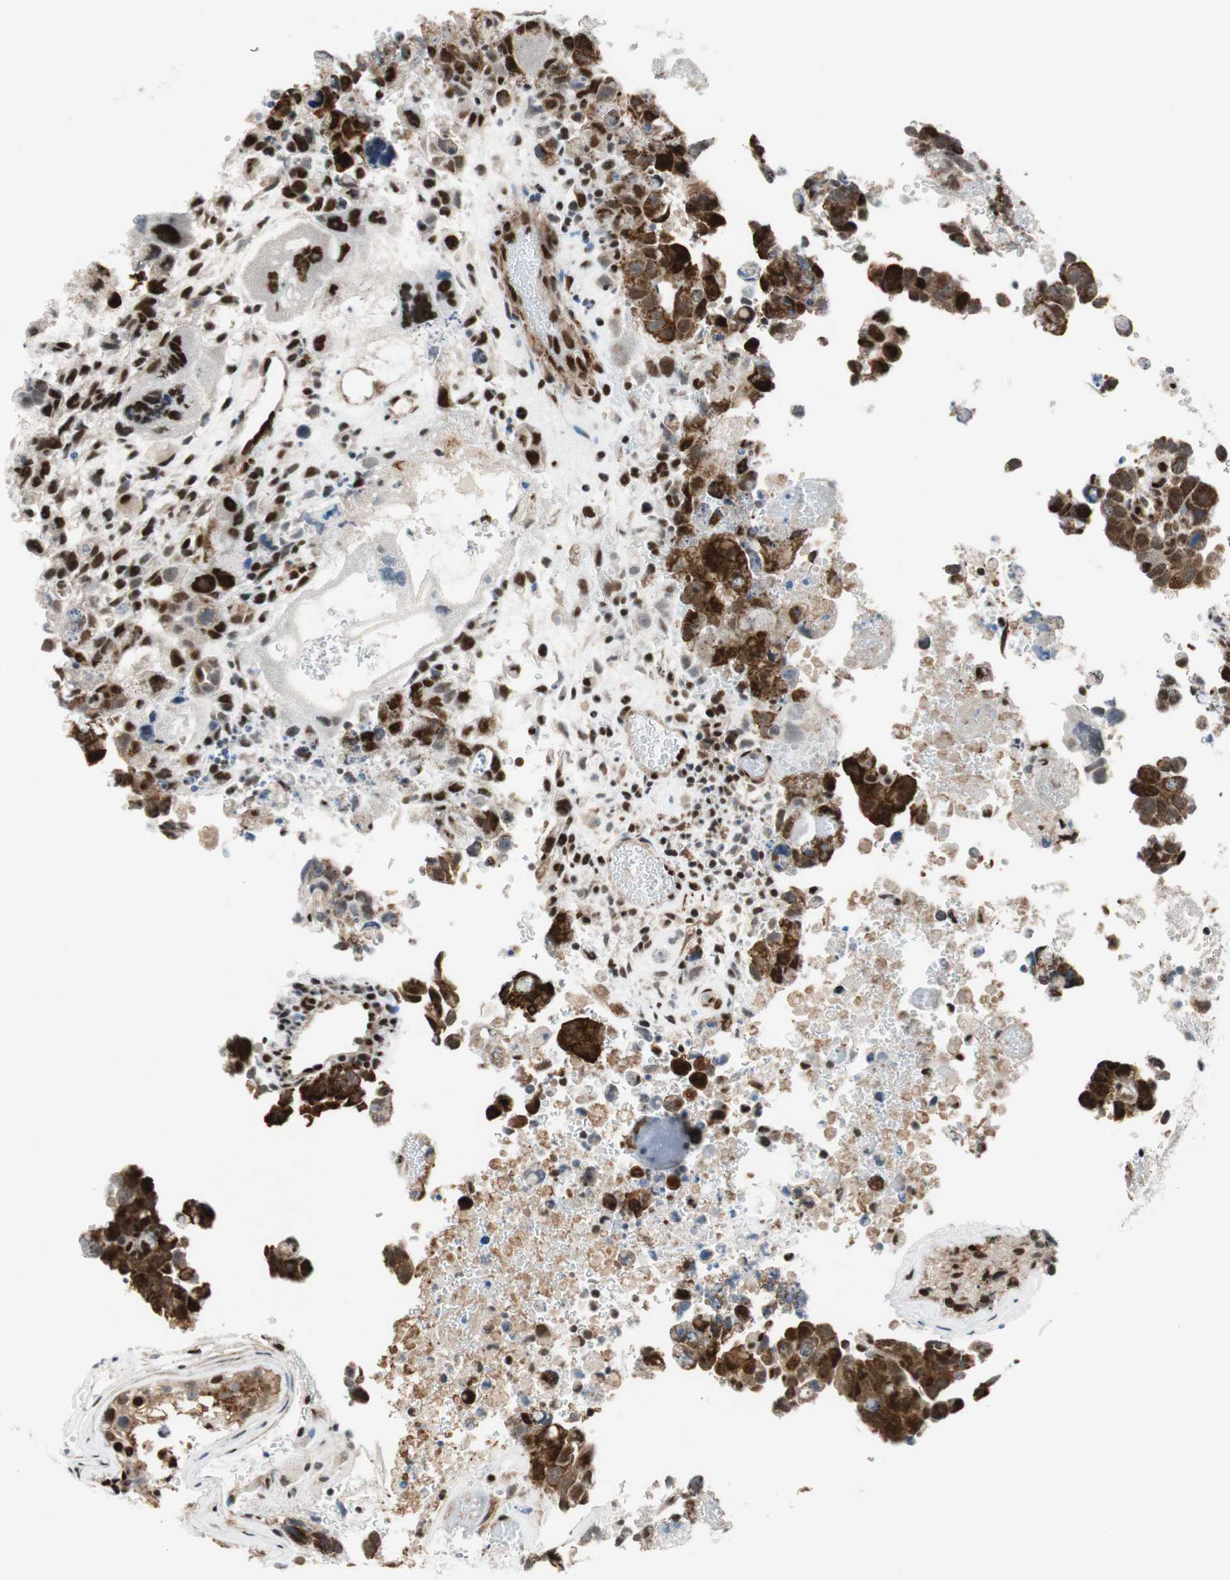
{"staining": {"intensity": "strong", "quantity": ">75%", "location": "cytoplasmic/membranous"}, "tissue": "testis cancer", "cell_type": "Tumor cells", "image_type": "cancer", "snomed": [{"axis": "morphology", "description": "Carcinoma, Embryonal, NOS"}, {"axis": "topography", "description": "Testis"}], "caption": "A high-resolution histopathology image shows immunohistochemistry (IHC) staining of embryonal carcinoma (testis), which reveals strong cytoplasmic/membranous staining in approximately >75% of tumor cells.", "gene": "FBXO44", "patient": {"sex": "male", "age": 28}}